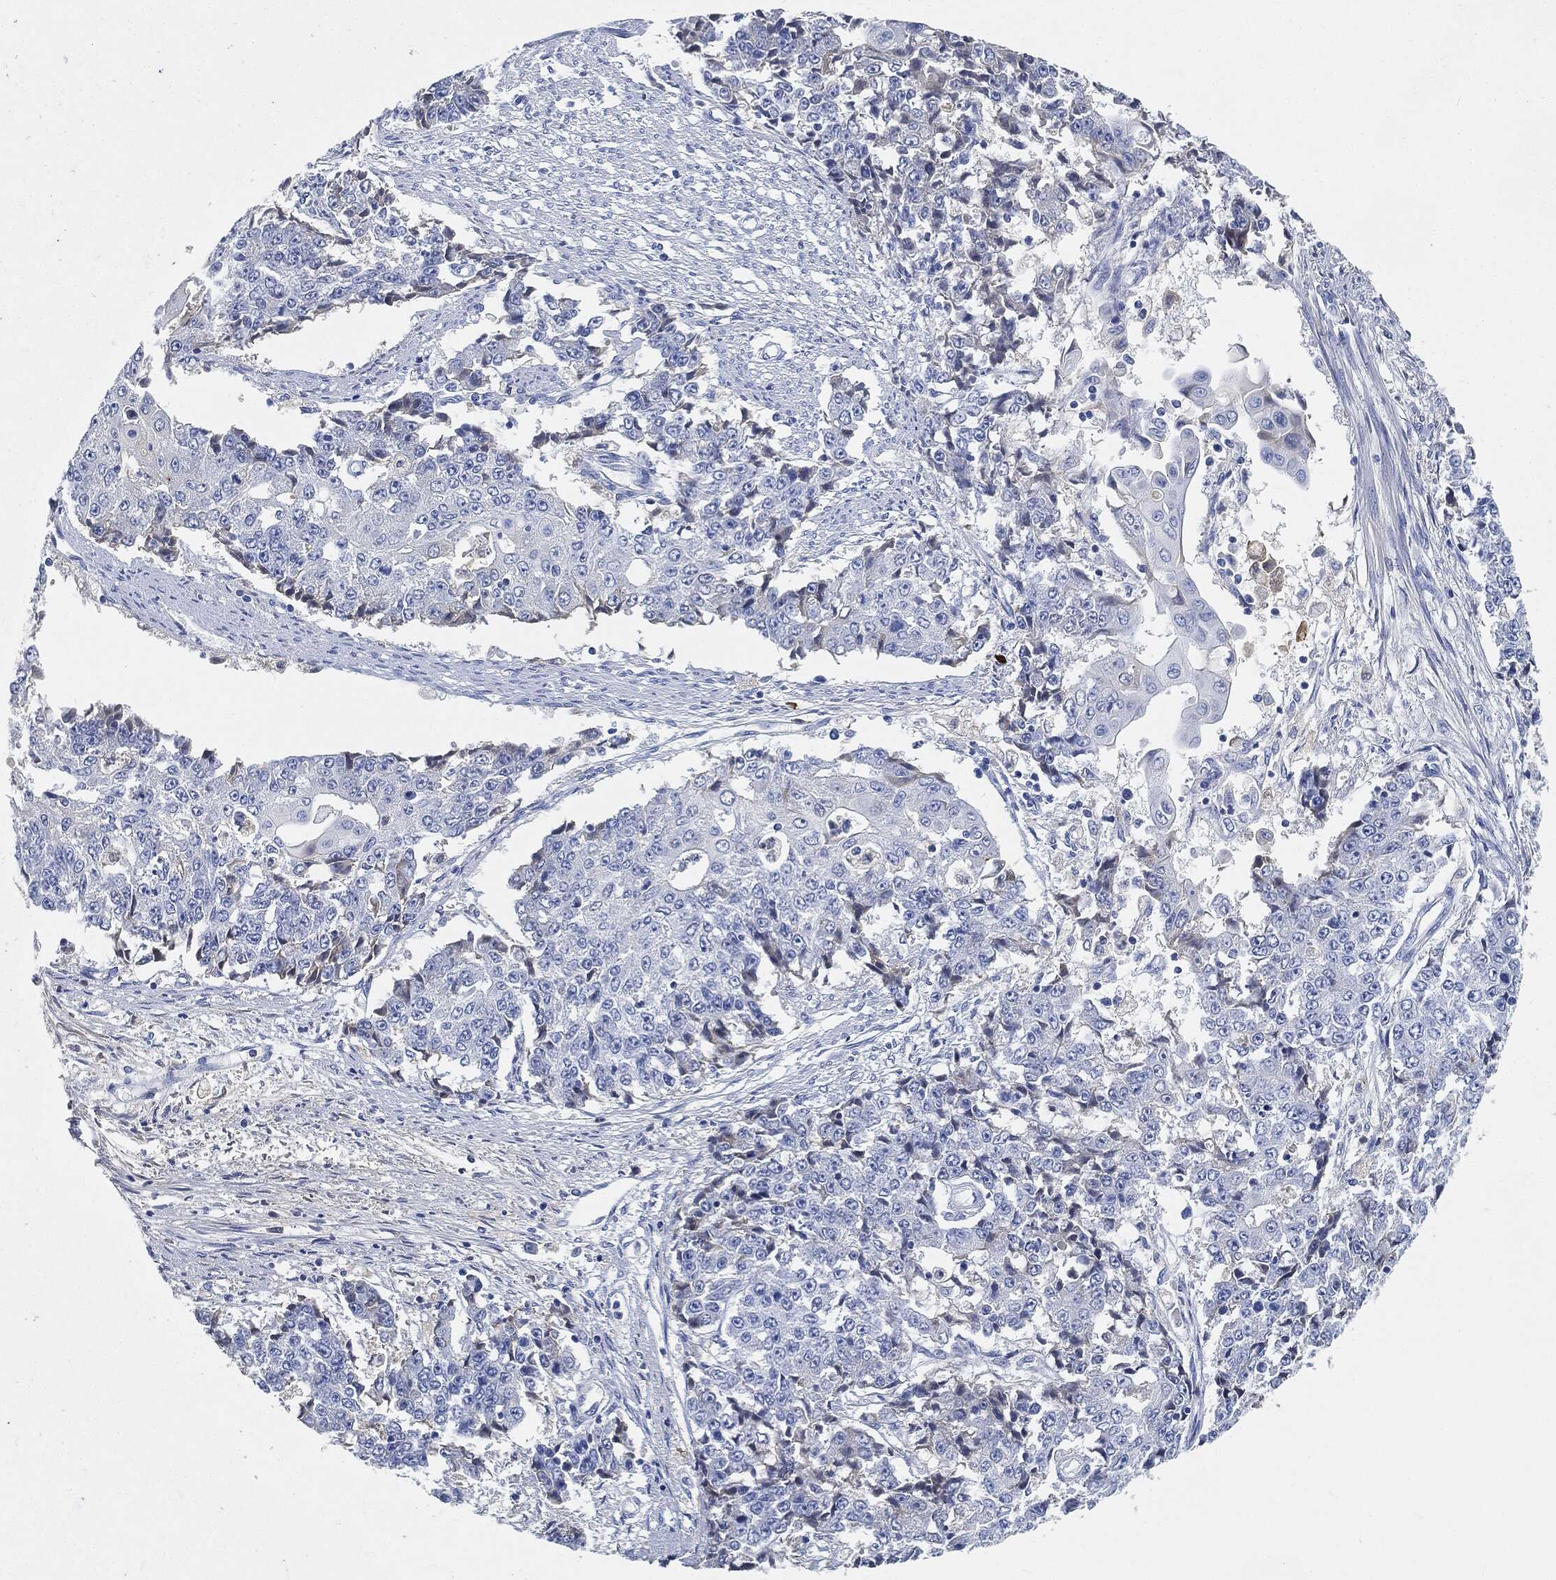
{"staining": {"intensity": "negative", "quantity": "none", "location": "none"}, "tissue": "ovarian cancer", "cell_type": "Tumor cells", "image_type": "cancer", "snomed": [{"axis": "morphology", "description": "Carcinoma, endometroid"}, {"axis": "topography", "description": "Ovary"}], "caption": "High power microscopy histopathology image of an IHC image of ovarian endometroid carcinoma, revealing no significant positivity in tumor cells.", "gene": "IGLV6-57", "patient": {"sex": "female", "age": 42}}